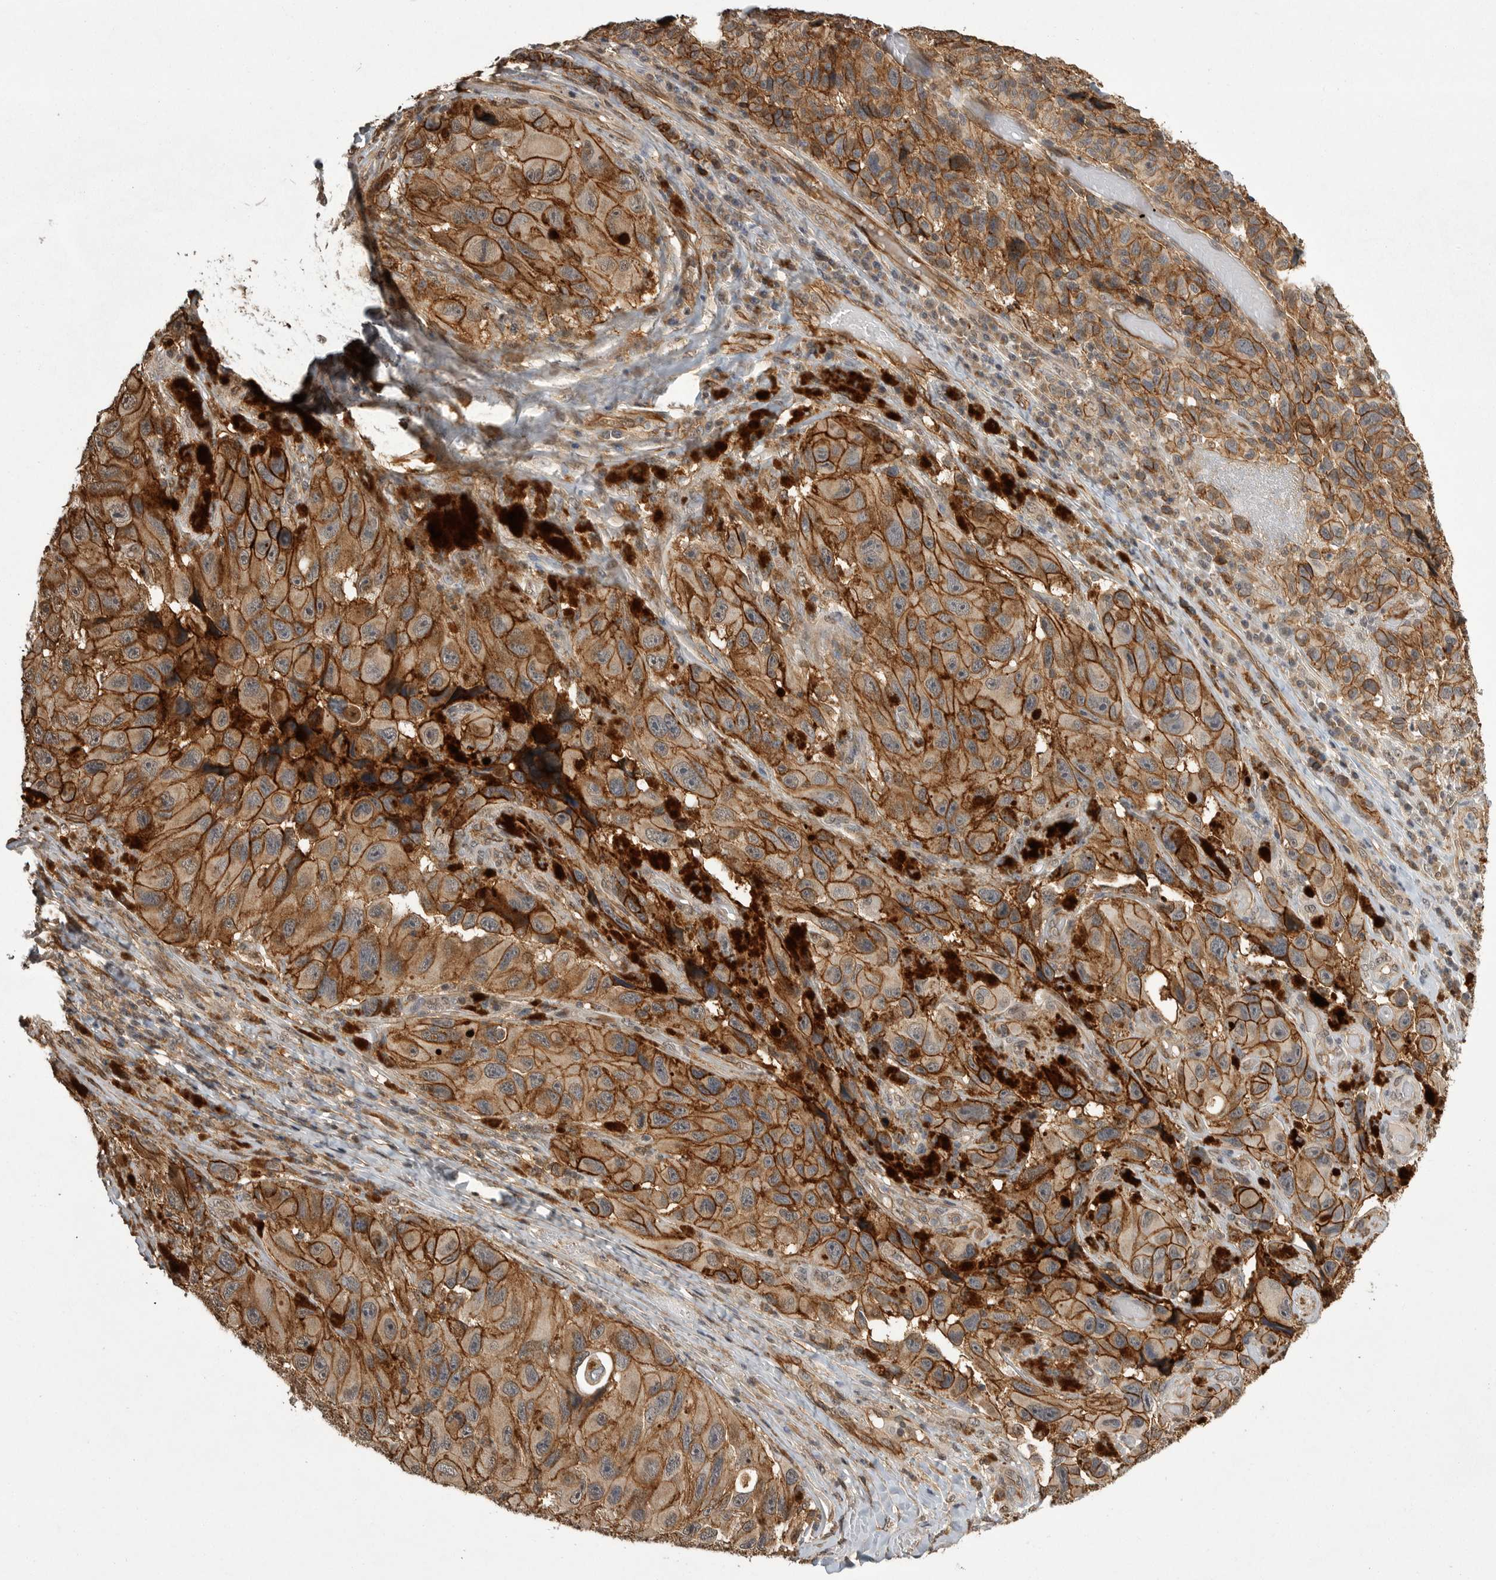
{"staining": {"intensity": "strong", "quantity": ">75%", "location": "cytoplasmic/membranous"}, "tissue": "melanoma", "cell_type": "Tumor cells", "image_type": "cancer", "snomed": [{"axis": "morphology", "description": "Malignant melanoma, NOS"}, {"axis": "topography", "description": "Skin"}], "caption": "Tumor cells display high levels of strong cytoplasmic/membranous staining in about >75% of cells in human melanoma.", "gene": "NECTIN1", "patient": {"sex": "female", "age": 73}}